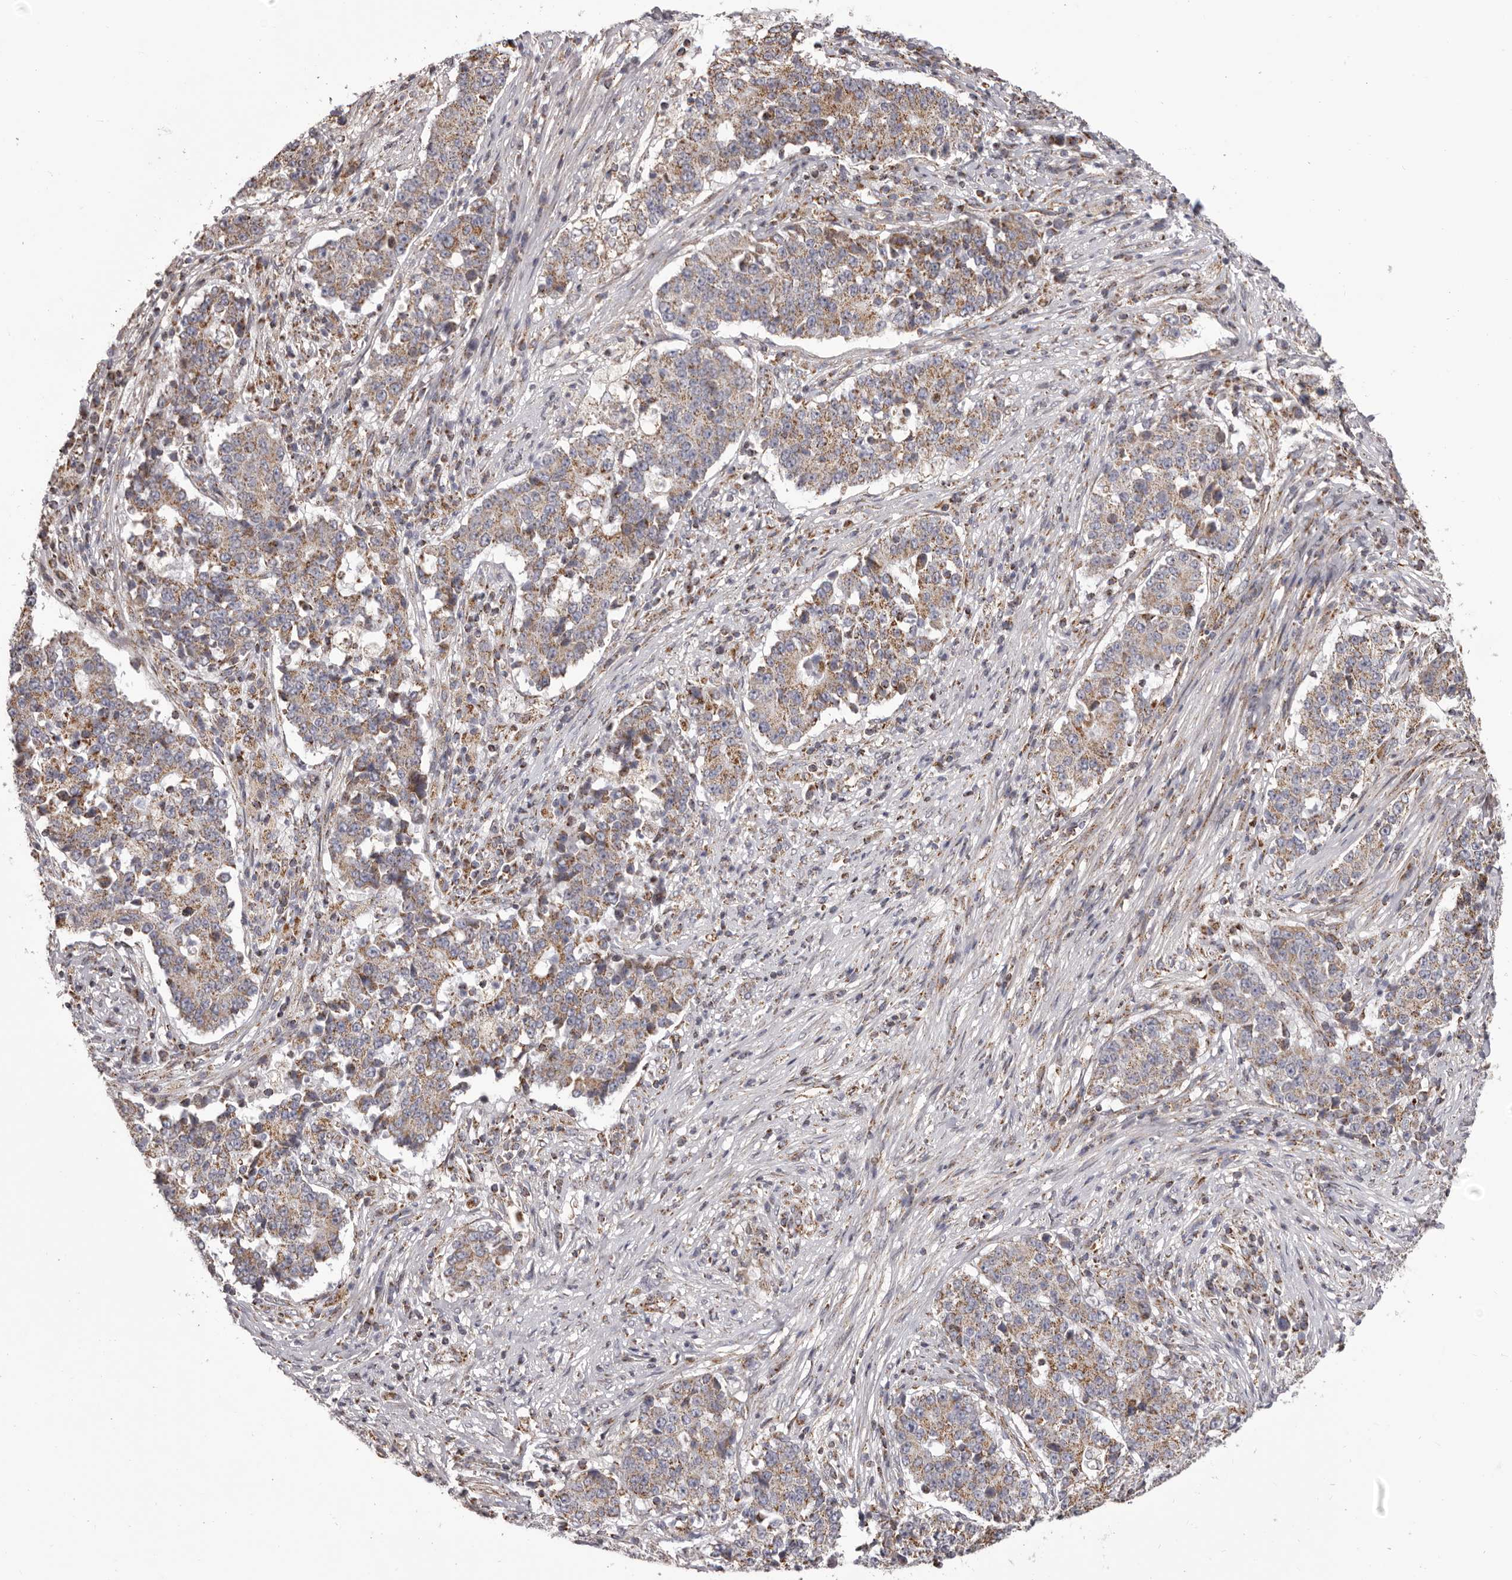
{"staining": {"intensity": "weak", "quantity": ">75%", "location": "cytoplasmic/membranous"}, "tissue": "stomach cancer", "cell_type": "Tumor cells", "image_type": "cancer", "snomed": [{"axis": "morphology", "description": "Adenocarcinoma, NOS"}, {"axis": "topography", "description": "Stomach"}], "caption": "Human adenocarcinoma (stomach) stained with a brown dye exhibits weak cytoplasmic/membranous positive staining in about >75% of tumor cells.", "gene": "CHRM2", "patient": {"sex": "male", "age": 59}}